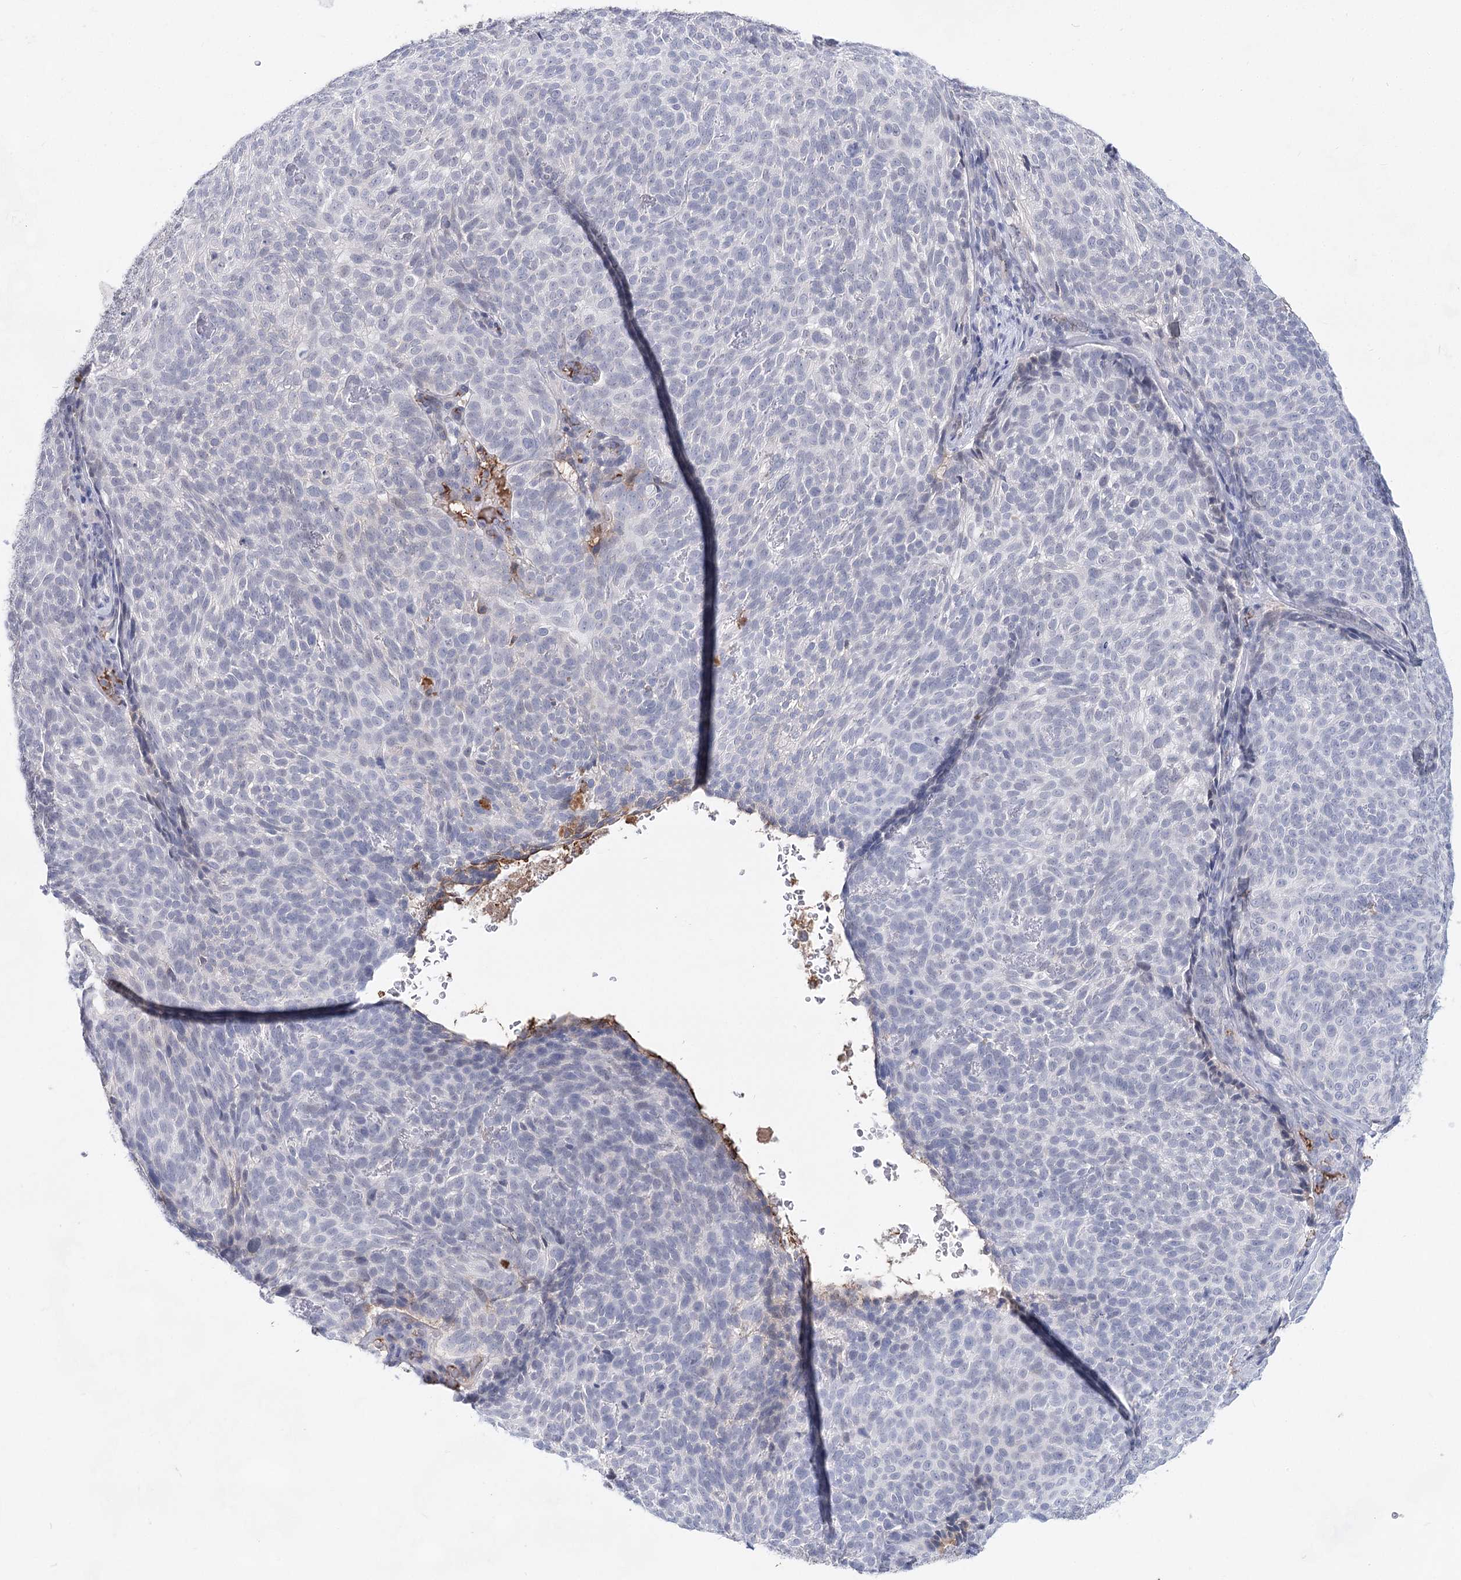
{"staining": {"intensity": "negative", "quantity": "none", "location": "none"}, "tissue": "skin cancer", "cell_type": "Tumor cells", "image_type": "cancer", "snomed": [{"axis": "morphology", "description": "Basal cell carcinoma"}, {"axis": "topography", "description": "Skin"}], "caption": "Tumor cells are negative for protein expression in human skin basal cell carcinoma.", "gene": "TASOR2", "patient": {"sex": "male", "age": 85}}